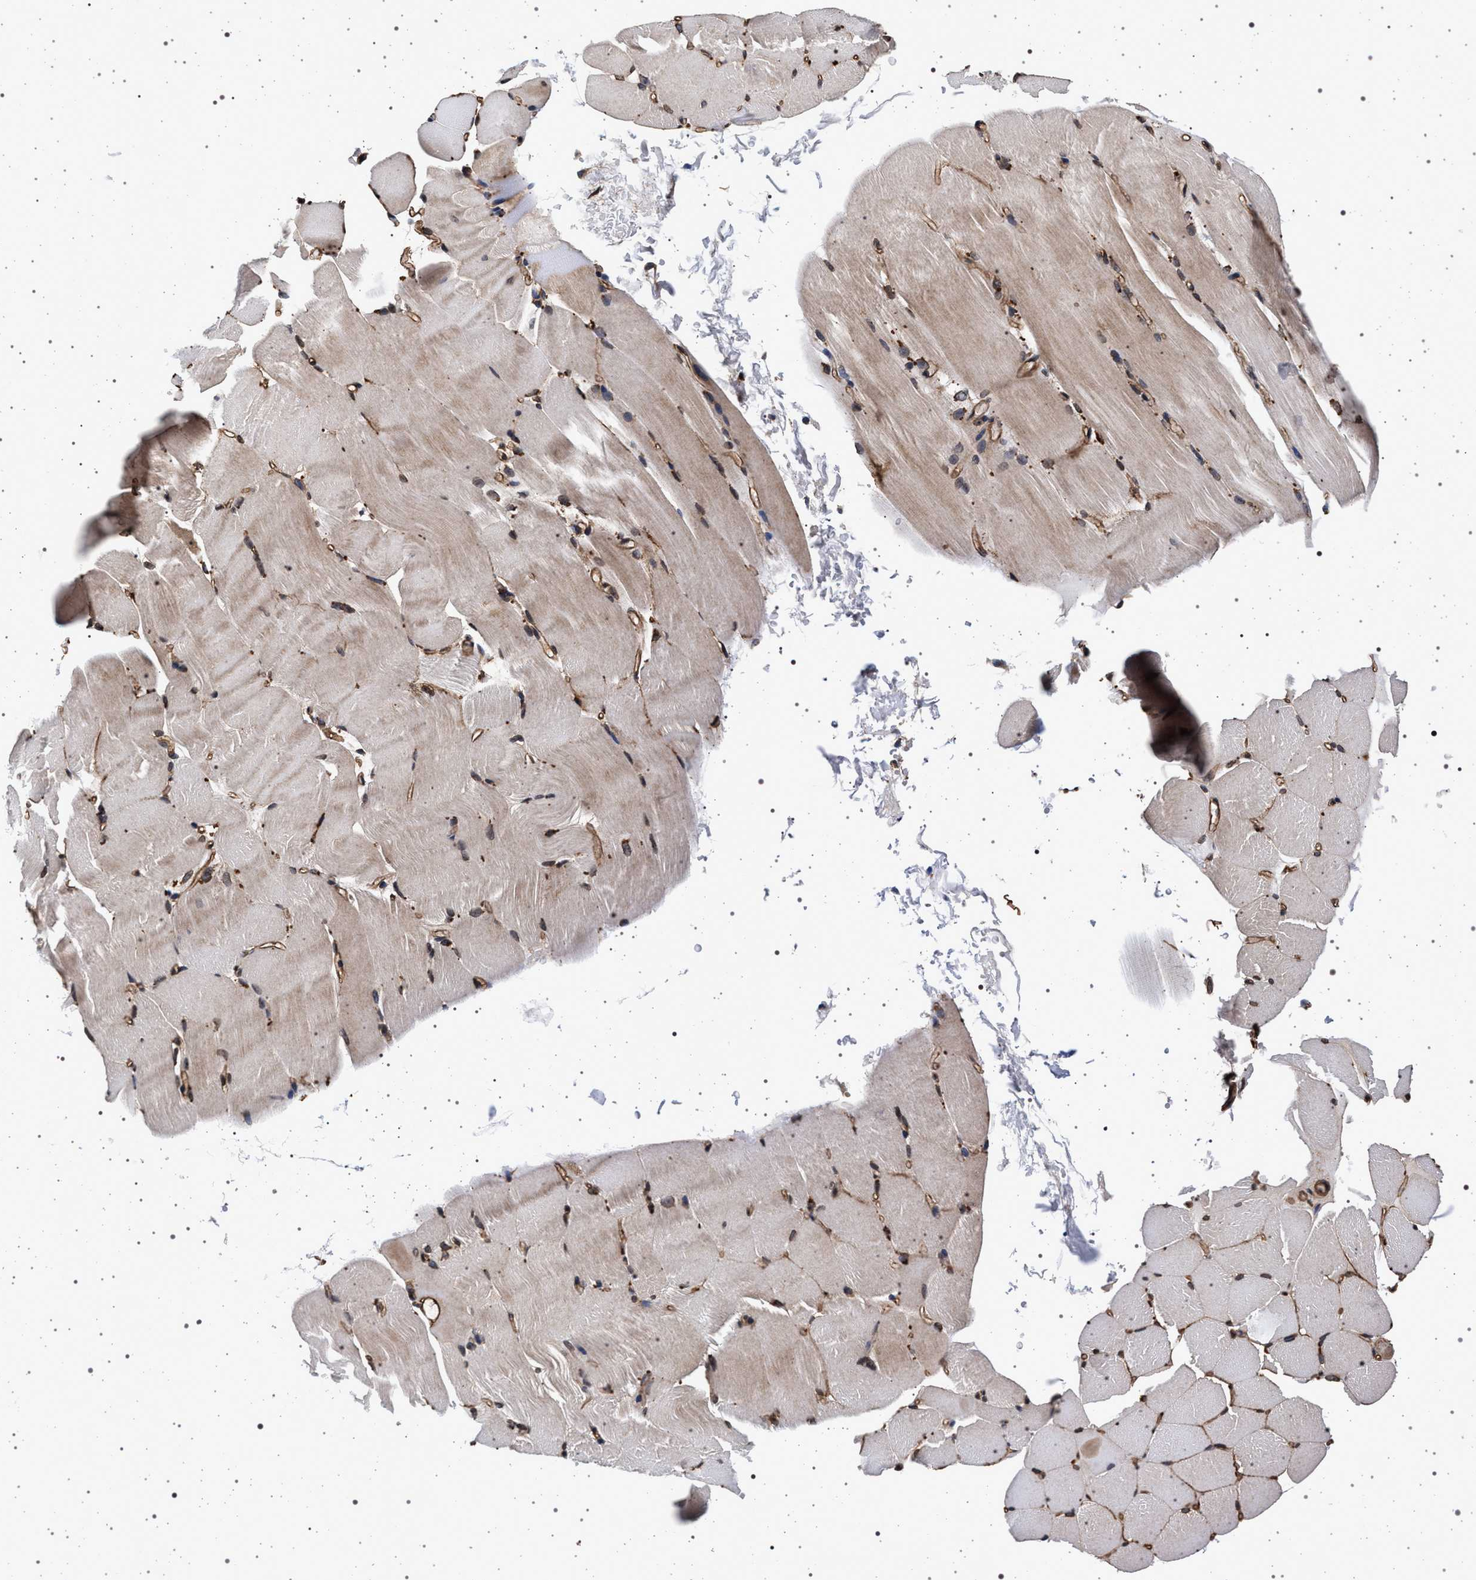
{"staining": {"intensity": "weak", "quantity": "25%-75%", "location": "cytoplasmic/membranous,nuclear"}, "tissue": "skeletal muscle", "cell_type": "Myocytes", "image_type": "normal", "snomed": [{"axis": "morphology", "description": "Normal tissue, NOS"}, {"axis": "topography", "description": "Skeletal muscle"}, {"axis": "topography", "description": "Parathyroid gland"}], "caption": "Protein expression by immunohistochemistry (IHC) exhibits weak cytoplasmic/membranous,nuclear expression in approximately 25%-75% of myocytes in normal skeletal muscle.", "gene": "KCNK6", "patient": {"sex": "female", "age": 37}}